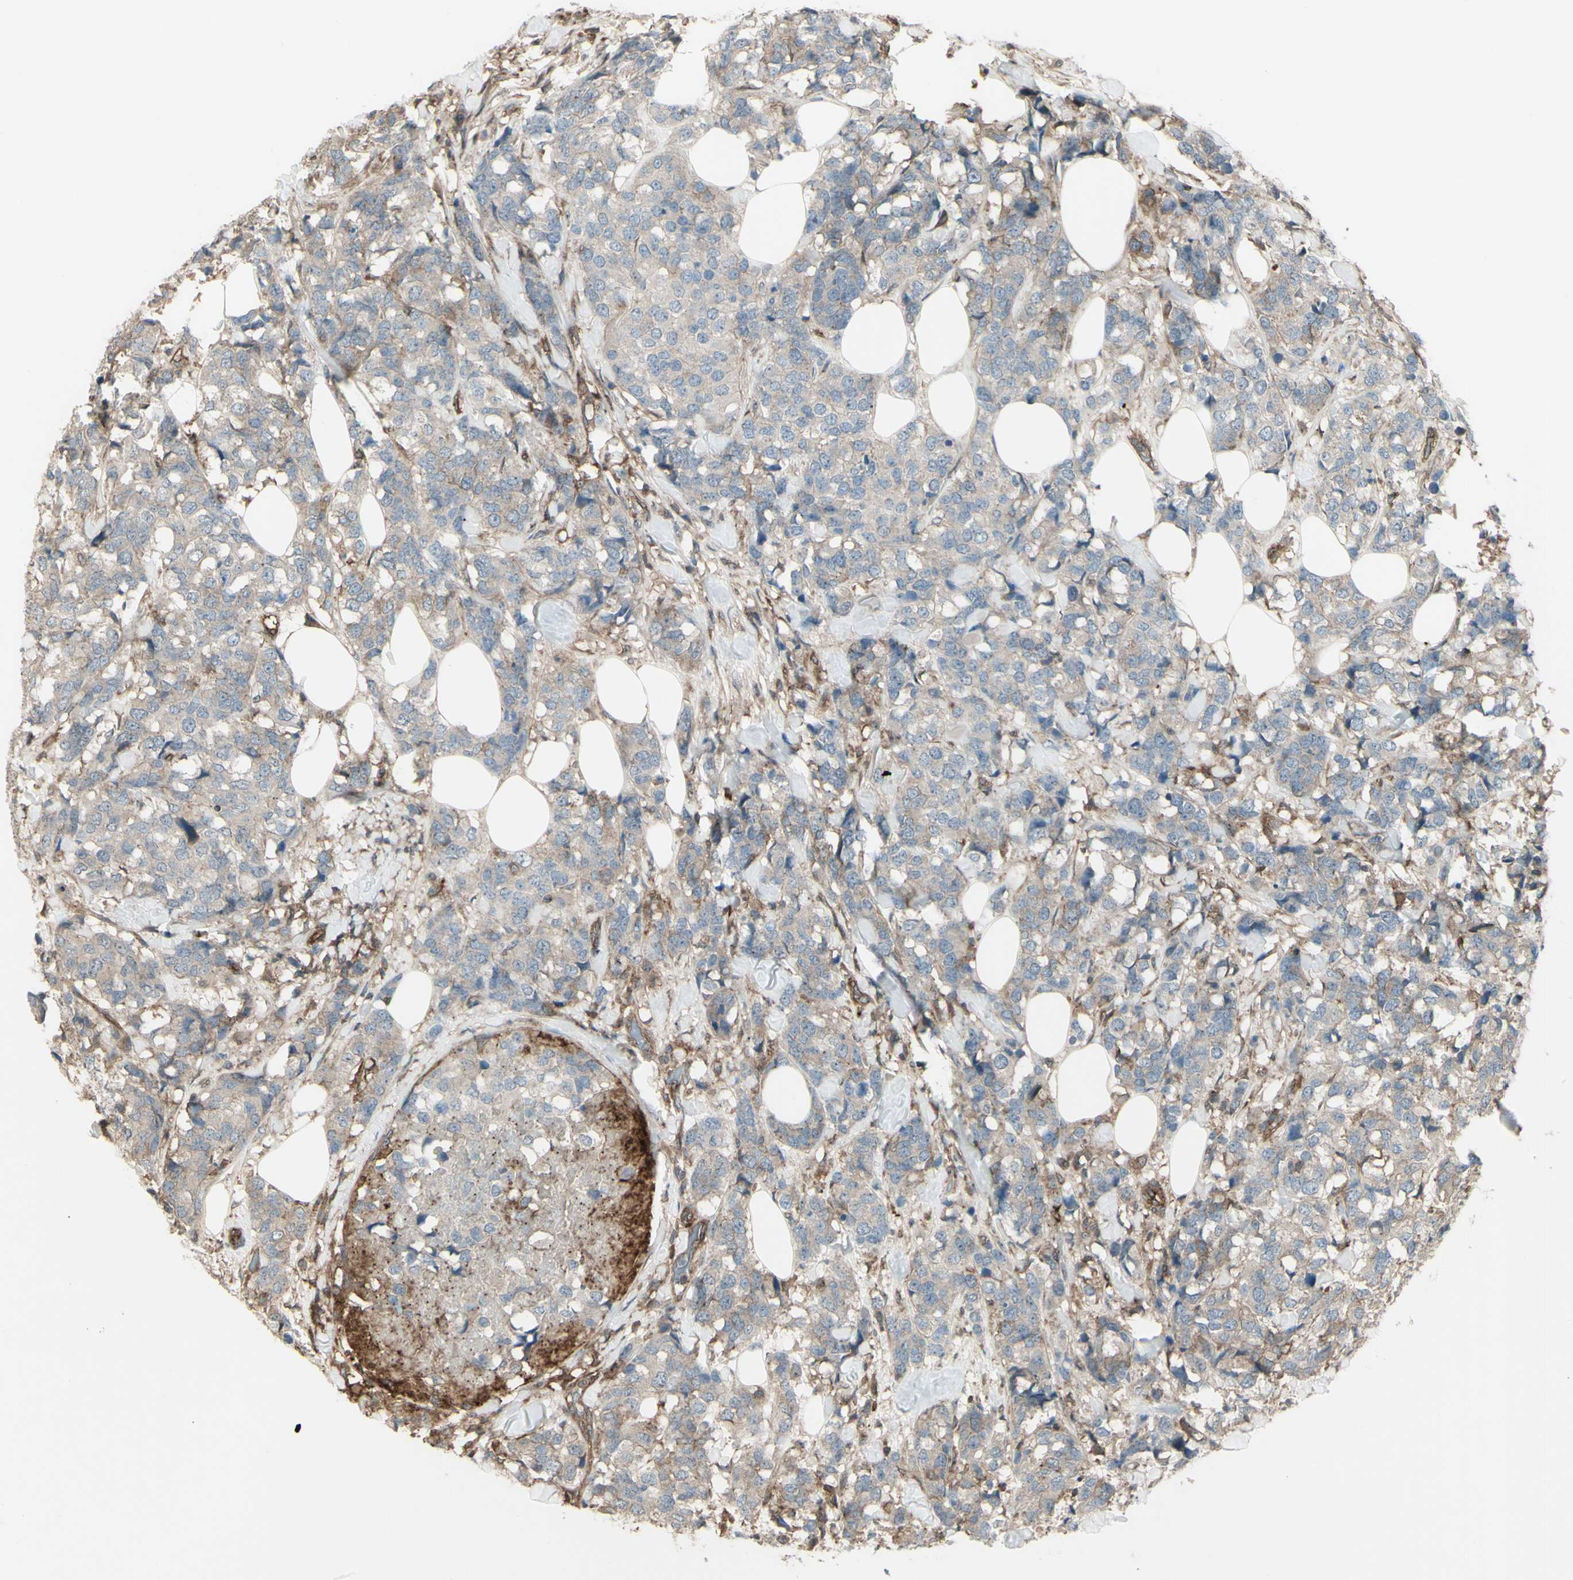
{"staining": {"intensity": "weak", "quantity": ">75%", "location": "cytoplasmic/membranous"}, "tissue": "breast cancer", "cell_type": "Tumor cells", "image_type": "cancer", "snomed": [{"axis": "morphology", "description": "Lobular carcinoma"}, {"axis": "topography", "description": "Breast"}], "caption": "Breast lobular carcinoma stained with immunohistochemistry (IHC) shows weak cytoplasmic/membranous expression in approximately >75% of tumor cells.", "gene": "FXYD5", "patient": {"sex": "female", "age": 59}}